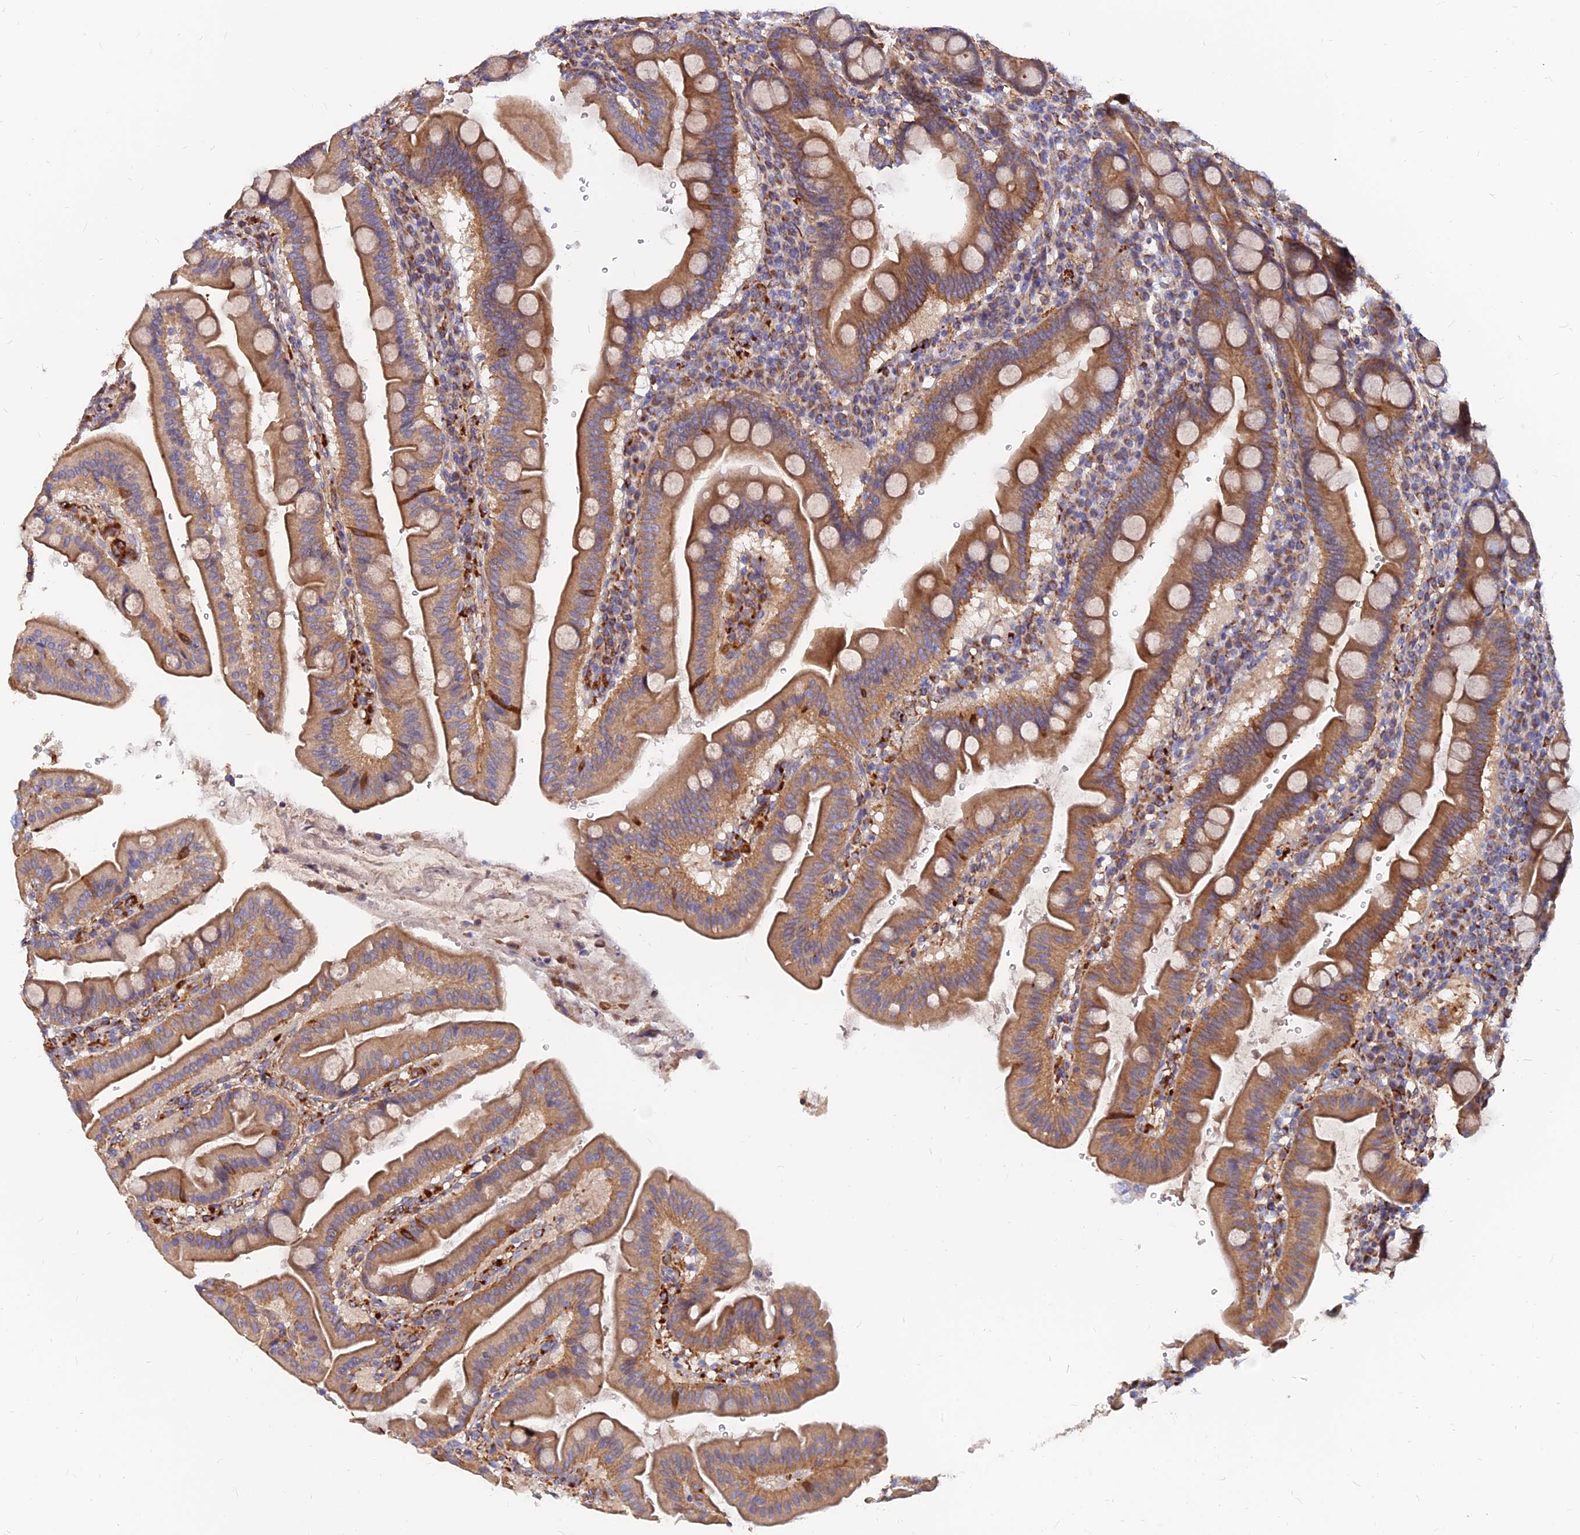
{"staining": {"intensity": "strong", "quantity": ">75%", "location": "cytoplasmic/membranous"}, "tissue": "duodenum", "cell_type": "Glandular cells", "image_type": "normal", "snomed": [{"axis": "morphology", "description": "Normal tissue, NOS"}, {"axis": "morphology", "description": "Adenocarcinoma, NOS"}, {"axis": "topography", "description": "Pancreas"}, {"axis": "topography", "description": "Duodenum"}], "caption": "Duodenum stained with DAB (3,3'-diaminobenzidine) immunohistochemistry shows high levels of strong cytoplasmic/membranous positivity in approximately >75% of glandular cells. (Stains: DAB (3,3'-diaminobenzidine) in brown, nuclei in blue, Microscopy: brightfield microscopy at high magnification).", "gene": "CDK18", "patient": {"sex": "male", "age": 50}}